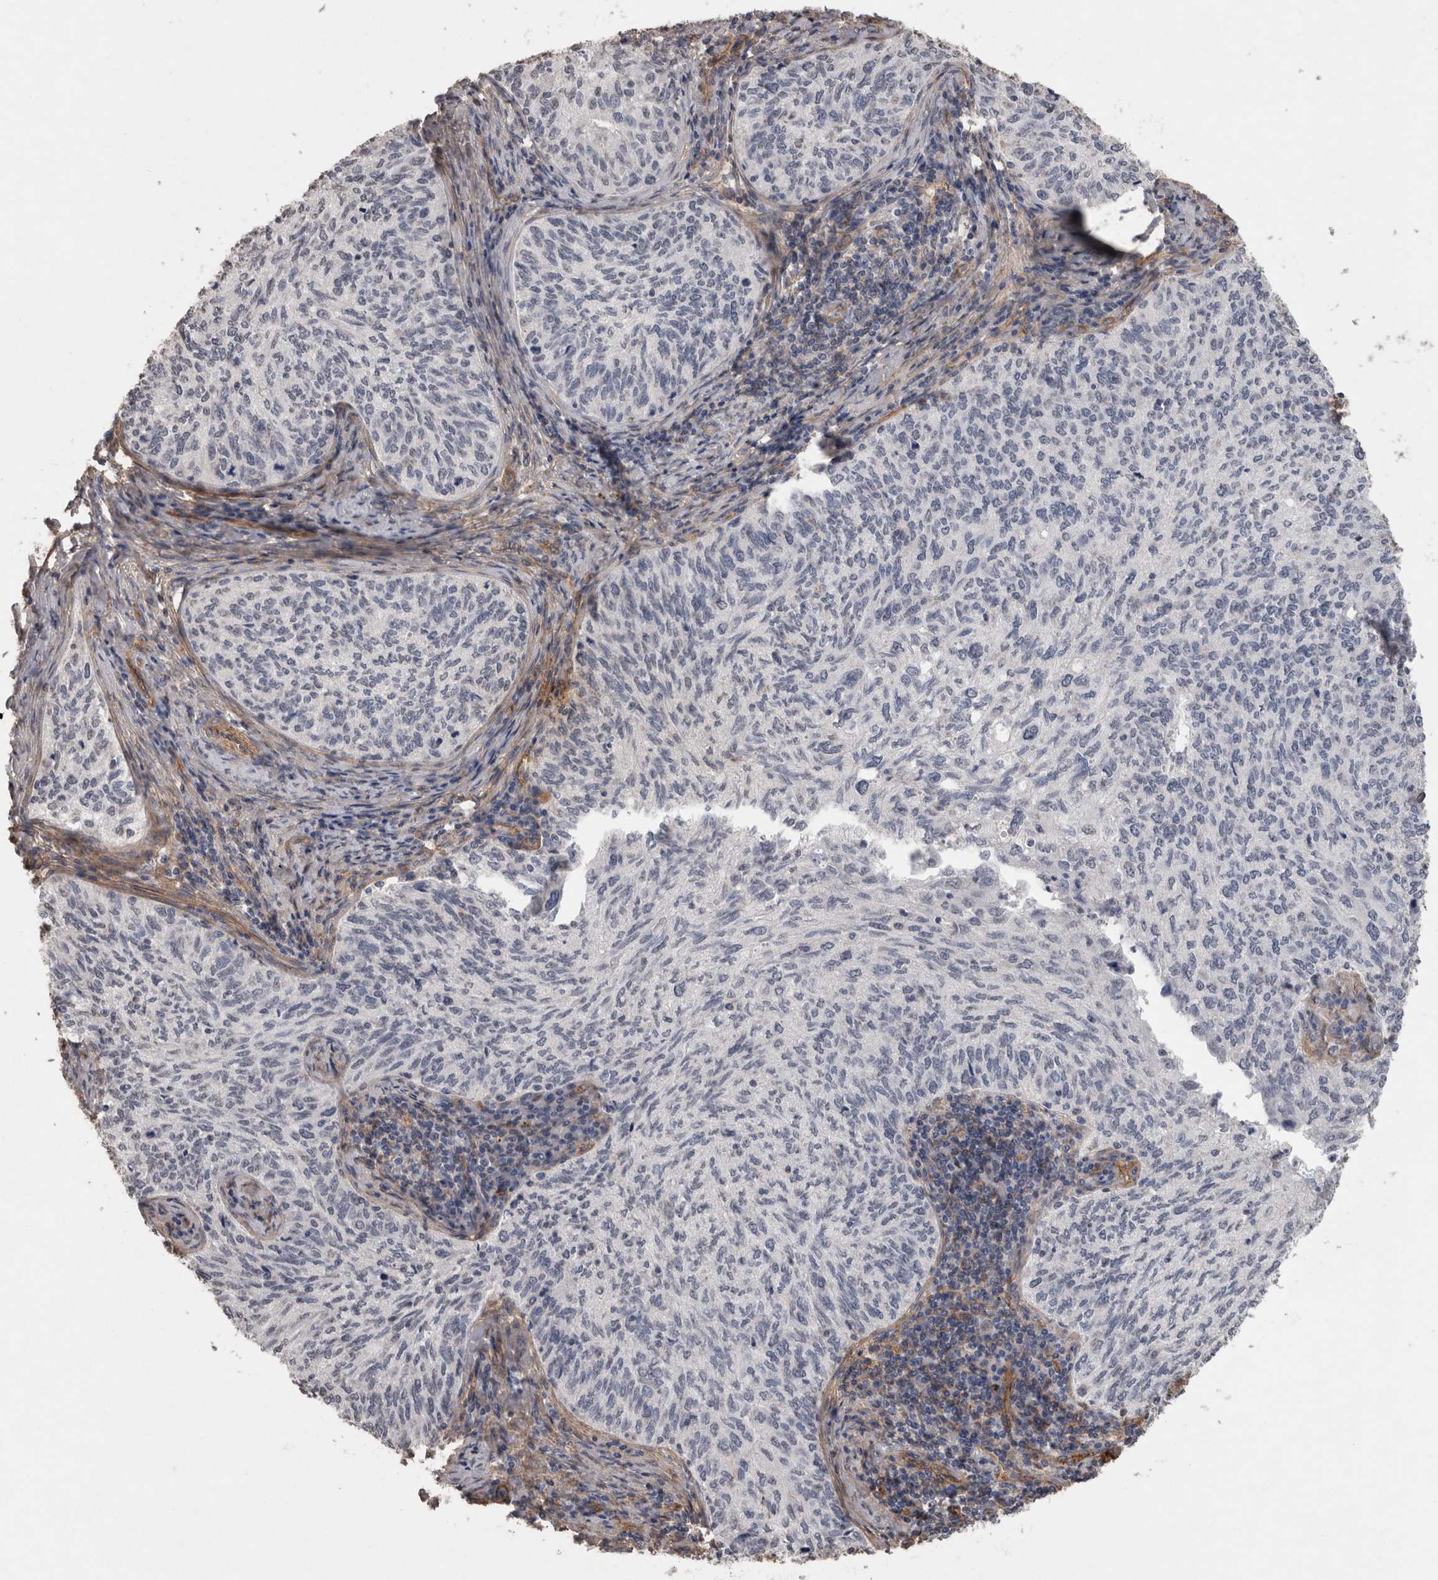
{"staining": {"intensity": "negative", "quantity": "none", "location": "none"}, "tissue": "cervical cancer", "cell_type": "Tumor cells", "image_type": "cancer", "snomed": [{"axis": "morphology", "description": "Squamous cell carcinoma, NOS"}, {"axis": "topography", "description": "Cervix"}], "caption": "Cervical cancer (squamous cell carcinoma) was stained to show a protein in brown. There is no significant expression in tumor cells.", "gene": "RECK", "patient": {"sex": "female", "age": 30}}